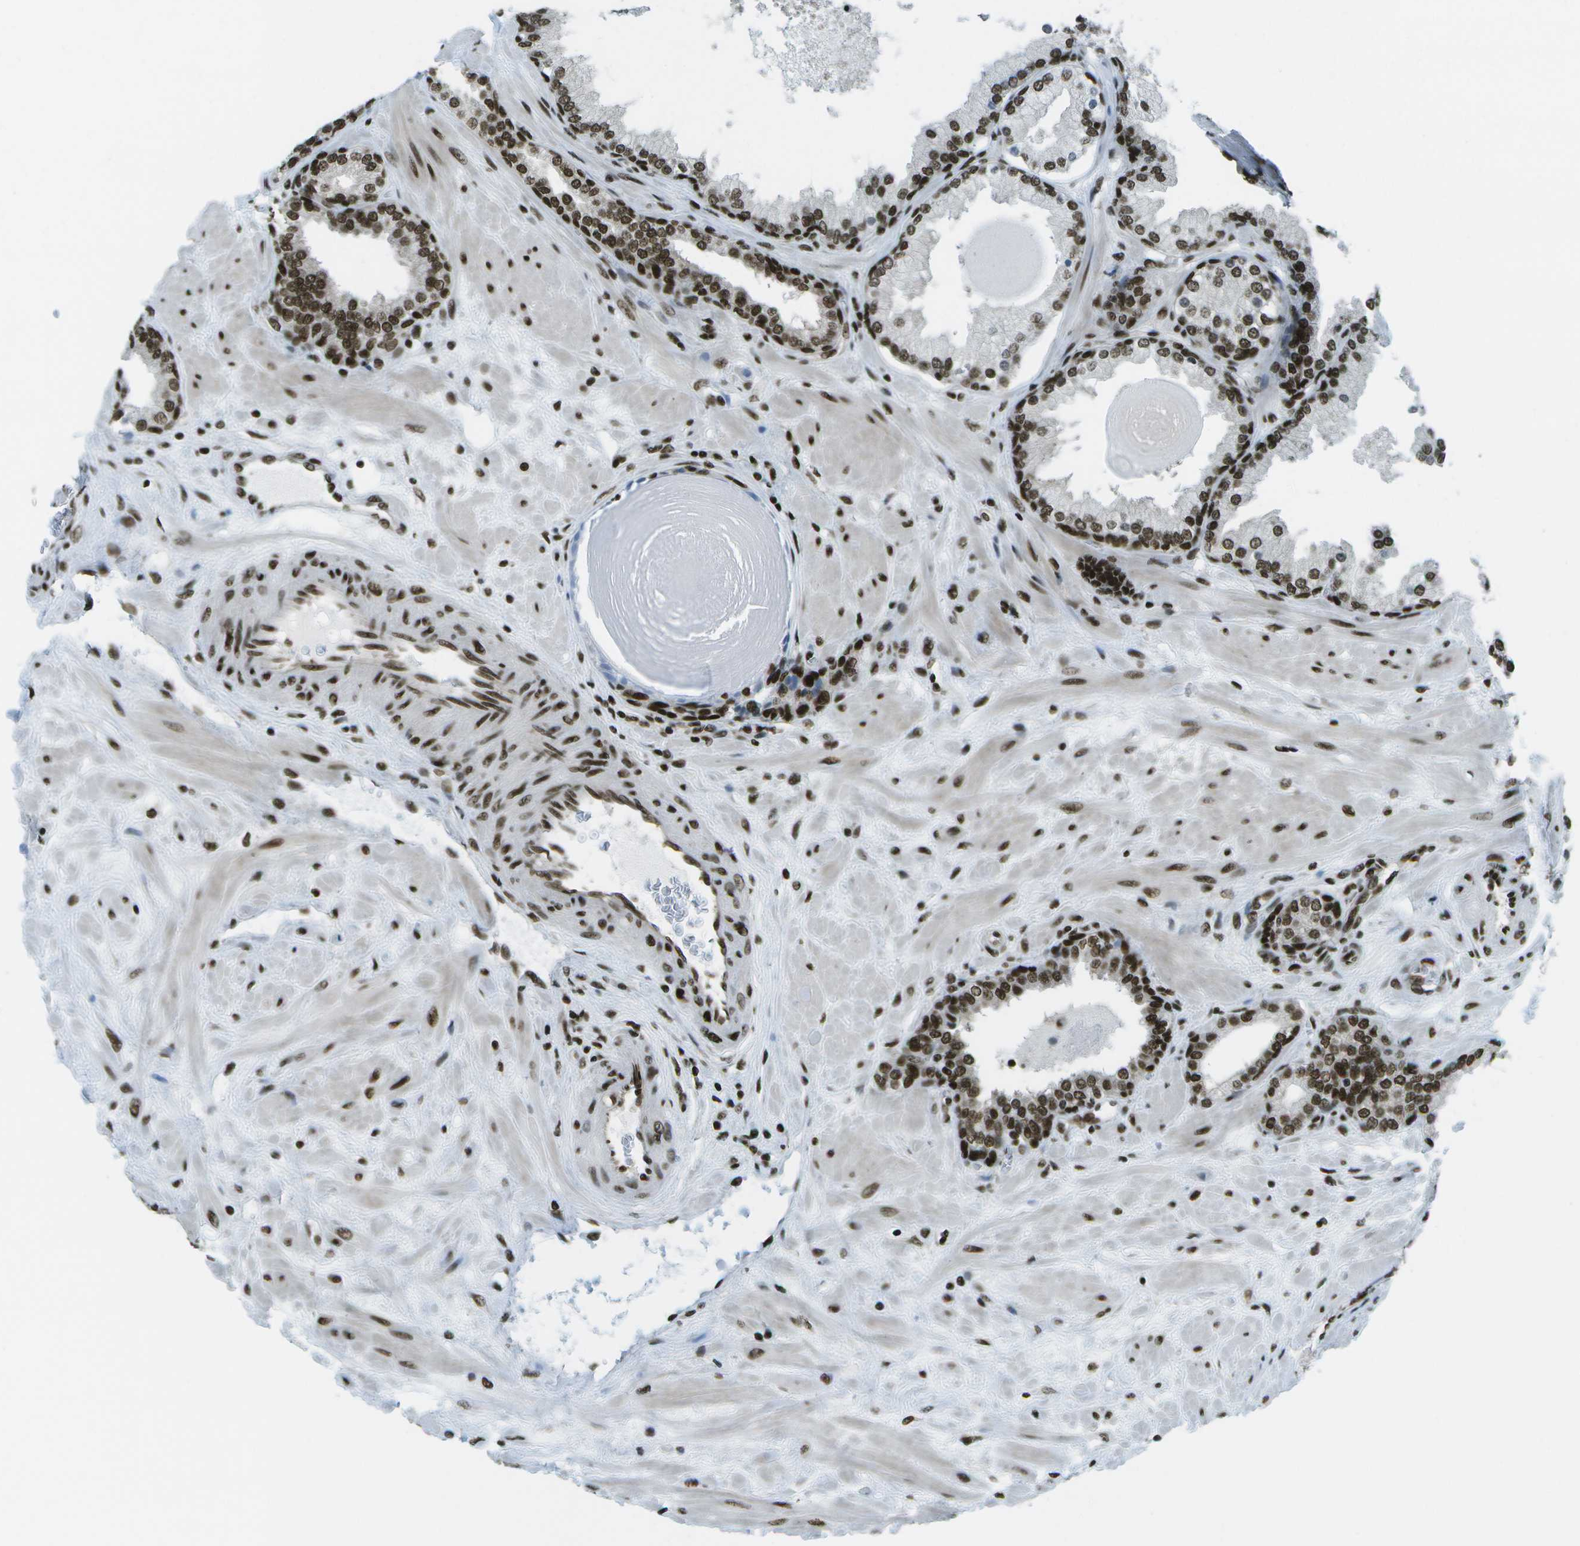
{"staining": {"intensity": "strong", "quantity": ">75%", "location": "nuclear"}, "tissue": "prostate", "cell_type": "Glandular cells", "image_type": "normal", "snomed": [{"axis": "morphology", "description": "Normal tissue, NOS"}, {"axis": "topography", "description": "Prostate"}], "caption": "Human prostate stained with a brown dye exhibits strong nuclear positive positivity in about >75% of glandular cells.", "gene": "GLYR1", "patient": {"sex": "male", "age": 51}}